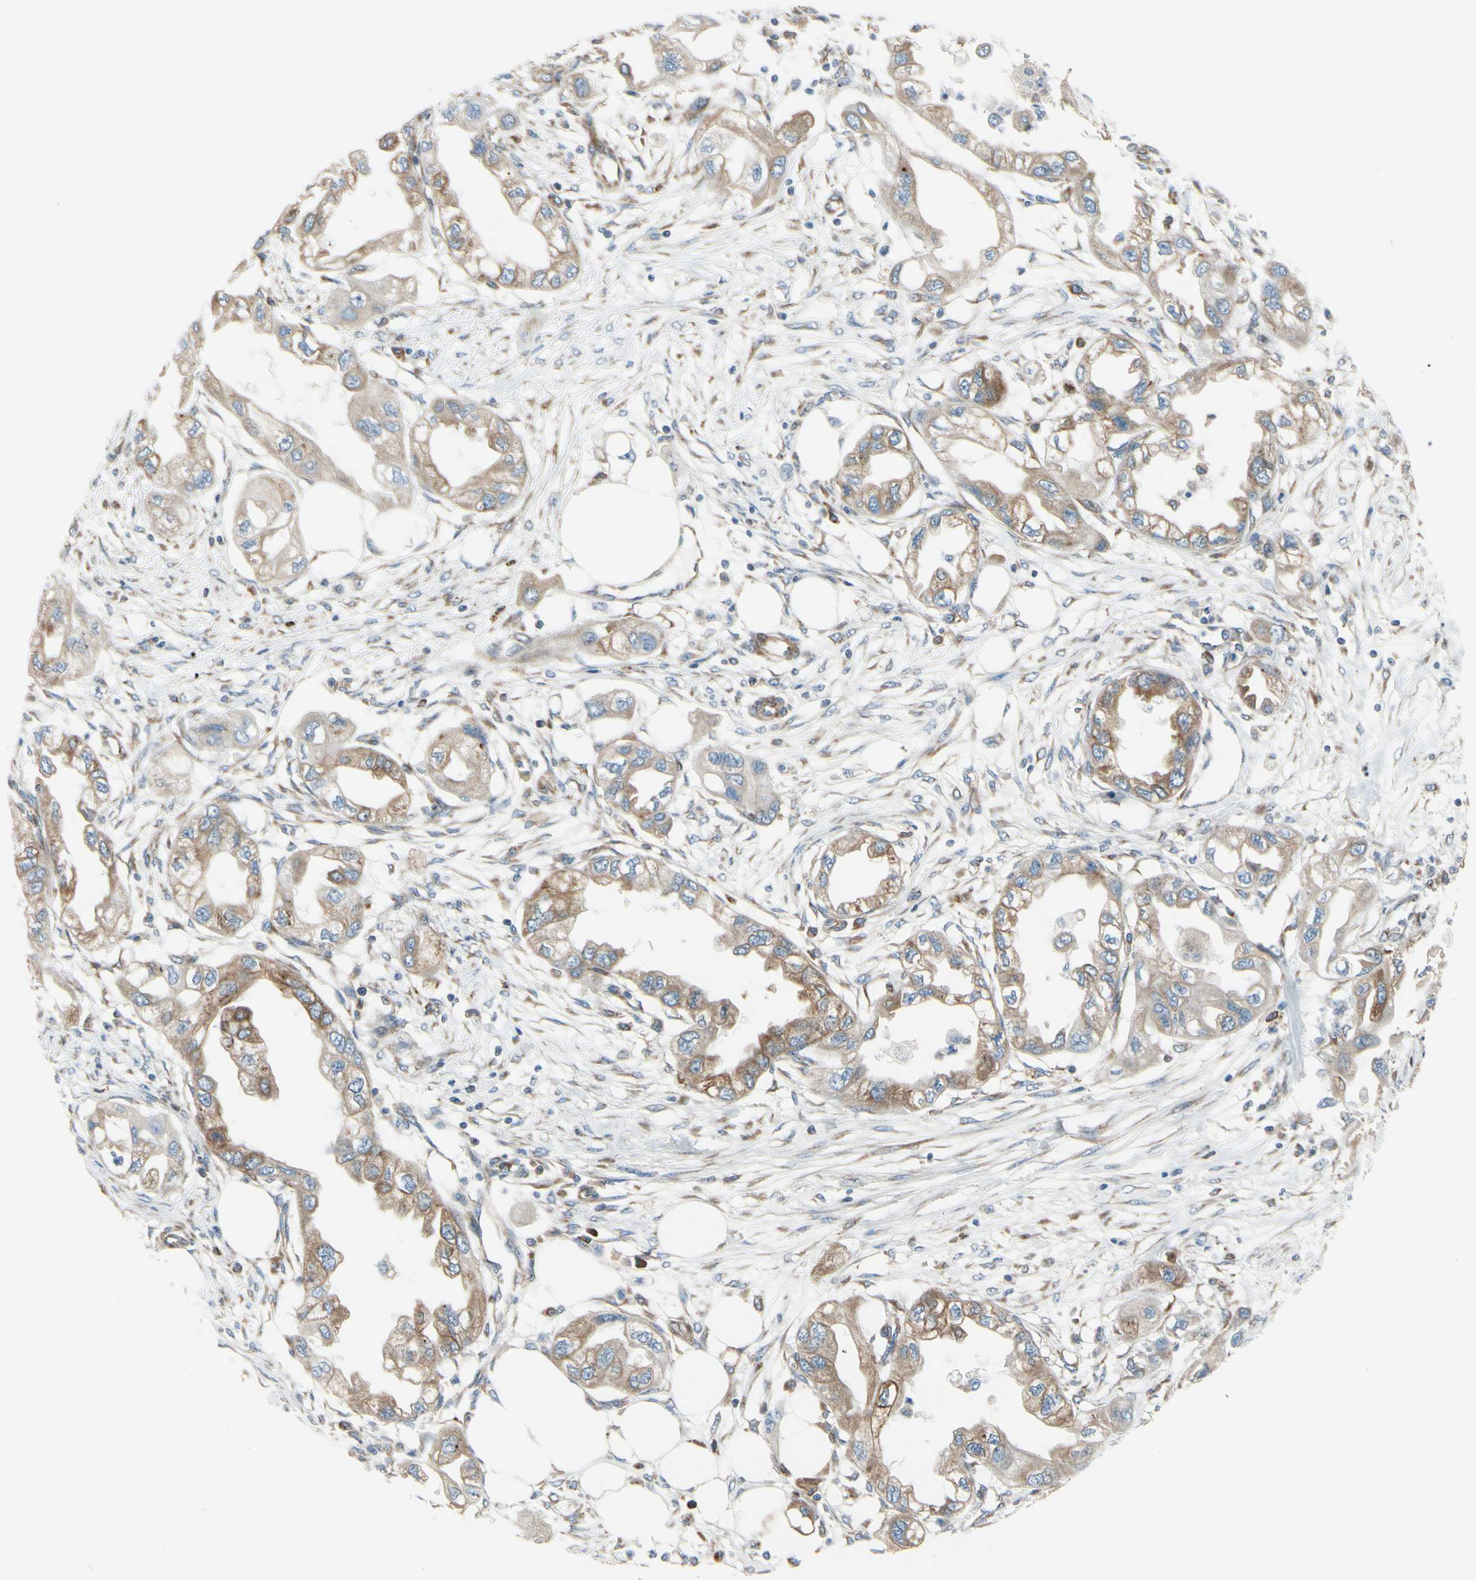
{"staining": {"intensity": "moderate", "quantity": ">75%", "location": "cytoplasmic/membranous"}, "tissue": "endometrial cancer", "cell_type": "Tumor cells", "image_type": "cancer", "snomed": [{"axis": "morphology", "description": "Adenocarcinoma, NOS"}, {"axis": "topography", "description": "Endometrium"}], "caption": "Endometrial cancer stained with immunohistochemistry exhibits moderate cytoplasmic/membranous expression in approximately >75% of tumor cells. The staining is performed using DAB (3,3'-diaminobenzidine) brown chromogen to label protein expression. The nuclei are counter-stained blue using hematoxylin.", "gene": "CLCC1", "patient": {"sex": "female", "age": 67}}